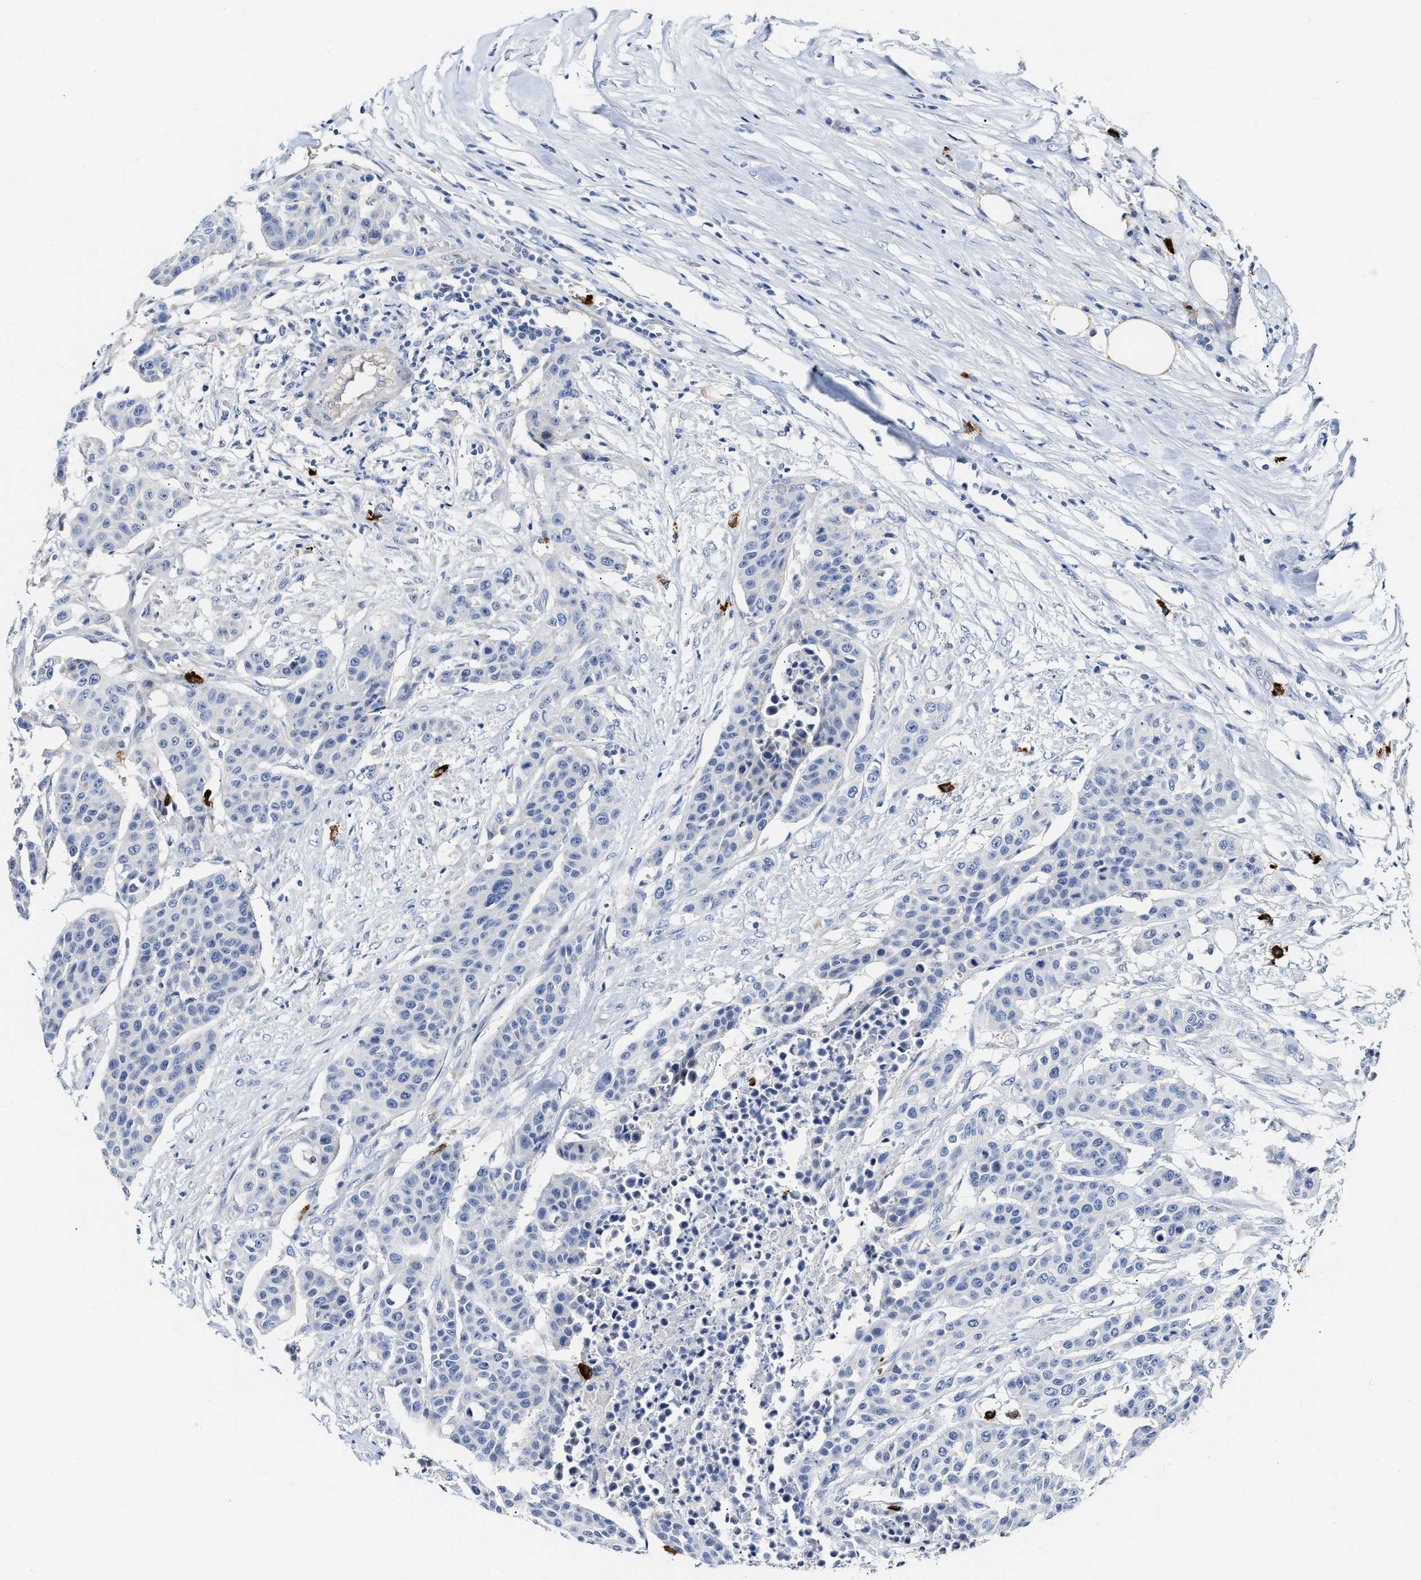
{"staining": {"intensity": "negative", "quantity": "none", "location": "none"}, "tissue": "urothelial cancer", "cell_type": "Tumor cells", "image_type": "cancer", "snomed": [{"axis": "morphology", "description": "Urothelial carcinoma, High grade"}, {"axis": "topography", "description": "Urinary bladder"}], "caption": "Urothelial cancer was stained to show a protein in brown. There is no significant staining in tumor cells. (Brightfield microscopy of DAB IHC at high magnification).", "gene": "FHL1", "patient": {"sex": "male", "age": 74}}